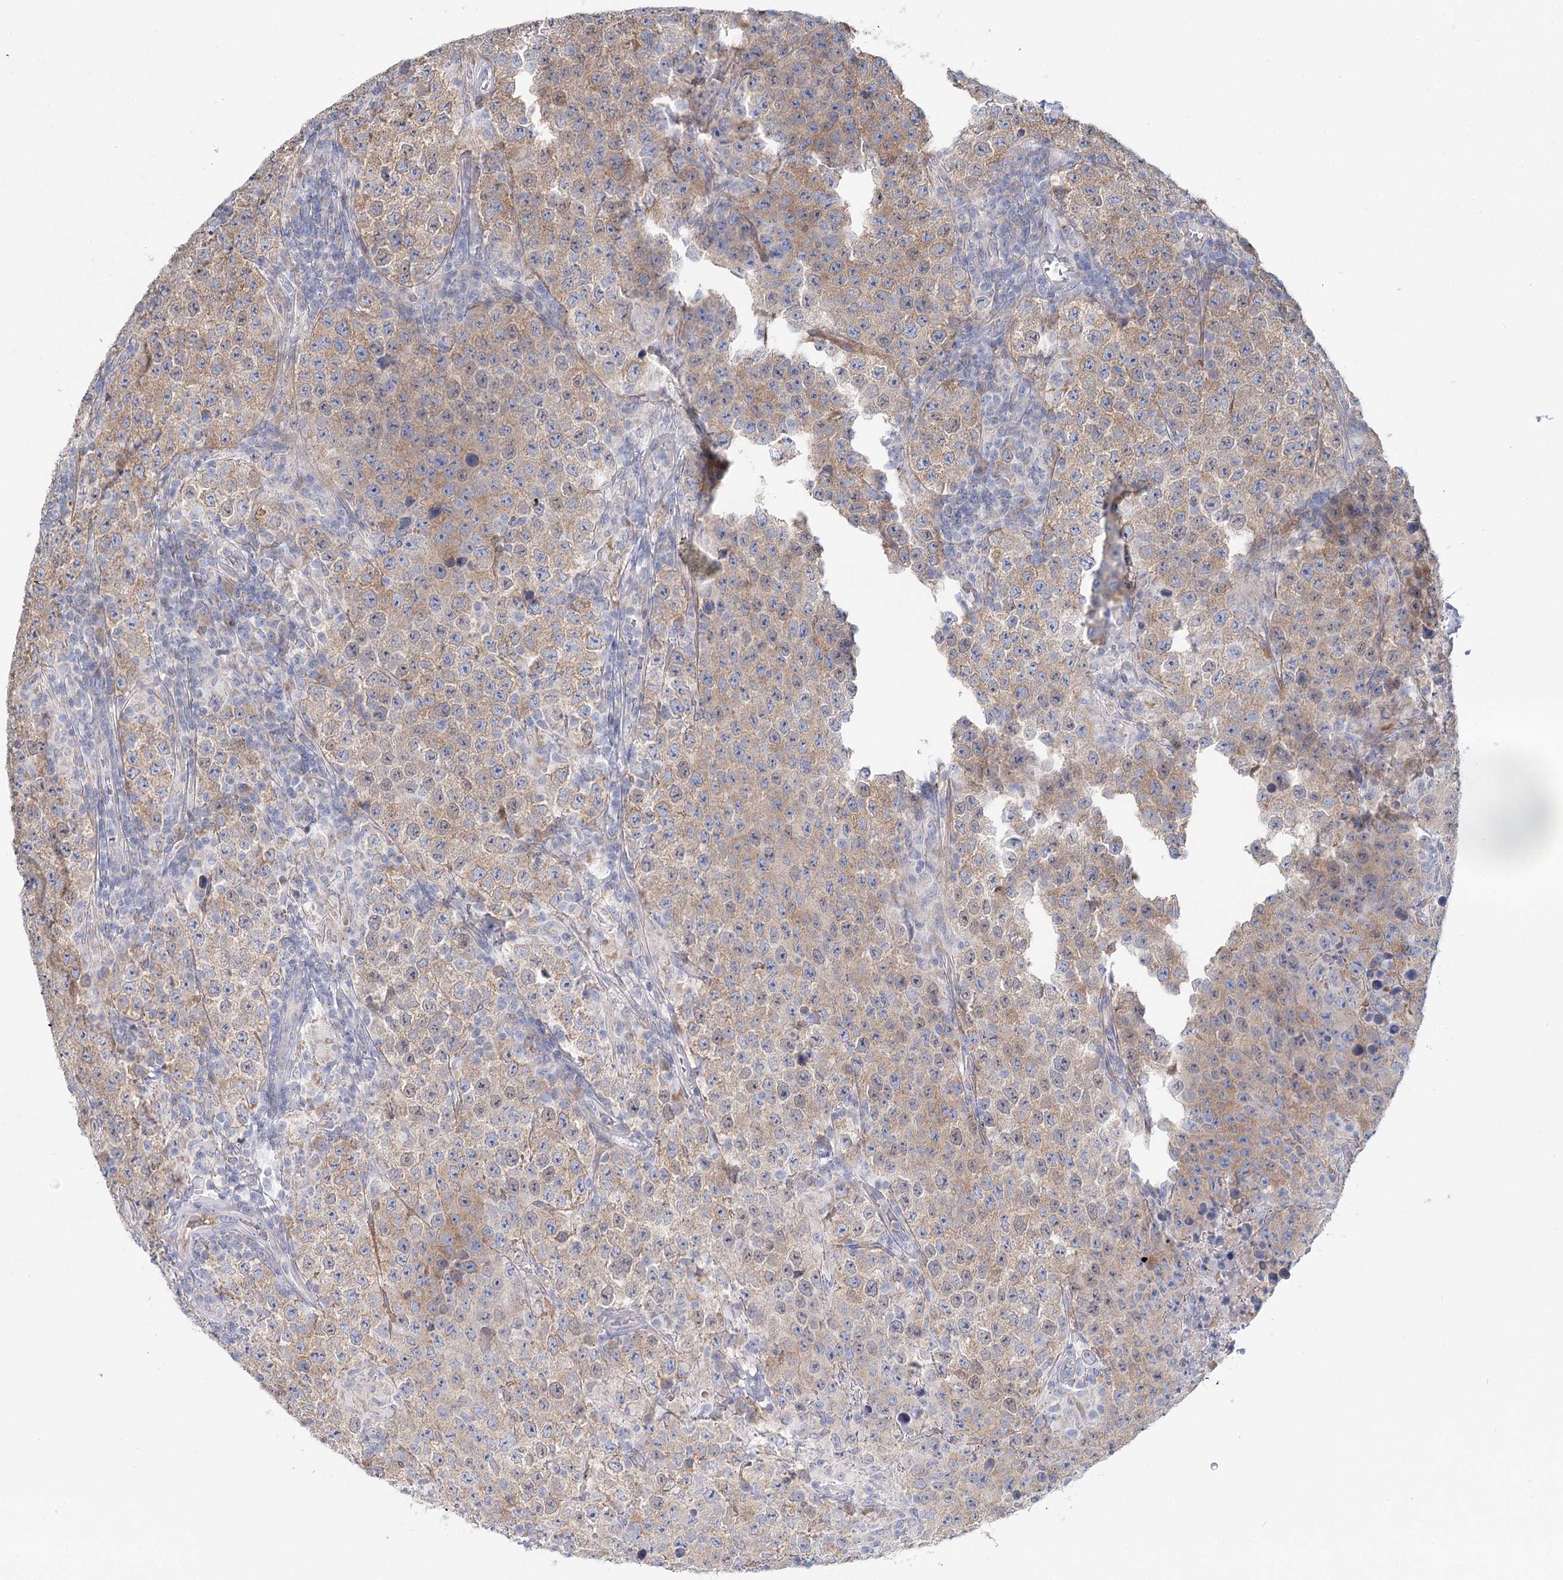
{"staining": {"intensity": "weak", "quantity": ">75%", "location": "cytoplasmic/membranous"}, "tissue": "testis cancer", "cell_type": "Tumor cells", "image_type": "cancer", "snomed": [{"axis": "morphology", "description": "Normal tissue, NOS"}, {"axis": "morphology", "description": "Urothelial carcinoma, High grade"}, {"axis": "morphology", "description": "Seminoma, NOS"}, {"axis": "morphology", "description": "Carcinoma, Embryonal, NOS"}, {"axis": "topography", "description": "Urinary bladder"}, {"axis": "topography", "description": "Testis"}], "caption": "Tumor cells reveal weak cytoplasmic/membranous positivity in about >75% of cells in testis cancer (embryonal carcinoma).", "gene": "ARHGAP44", "patient": {"sex": "male", "age": 41}}